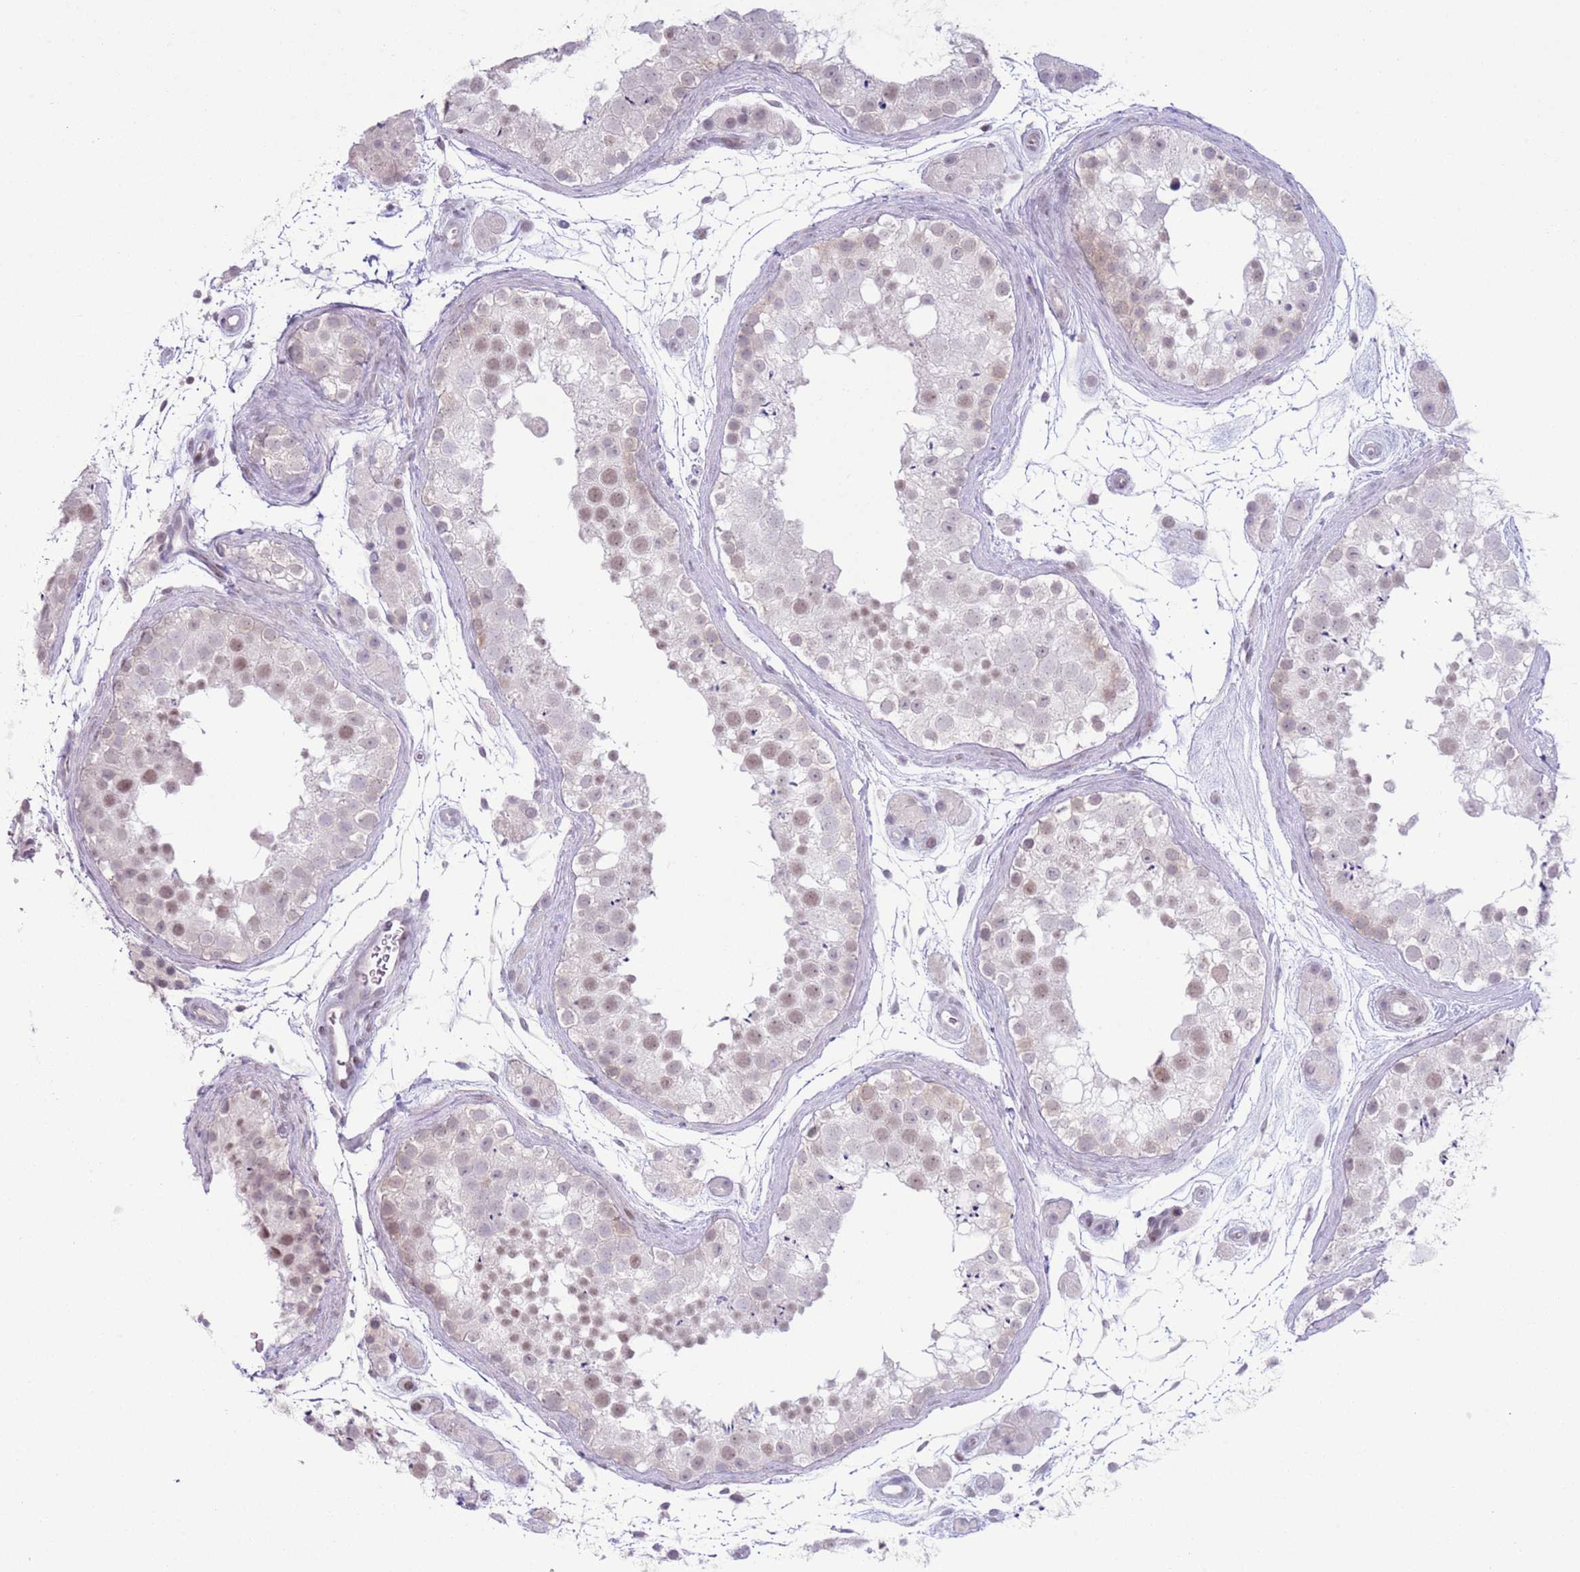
{"staining": {"intensity": "weak", "quantity": "25%-75%", "location": "nuclear"}, "tissue": "testis", "cell_type": "Cells in seminiferous ducts", "image_type": "normal", "snomed": [{"axis": "morphology", "description": "Normal tissue, NOS"}, {"axis": "topography", "description": "Testis"}], "caption": "Benign testis shows weak nuclear staining in about 25%-75% of cells in seminiferous ducts.", "gene": "MFSD10", "patient": {"sex": "male", "age": 41}}